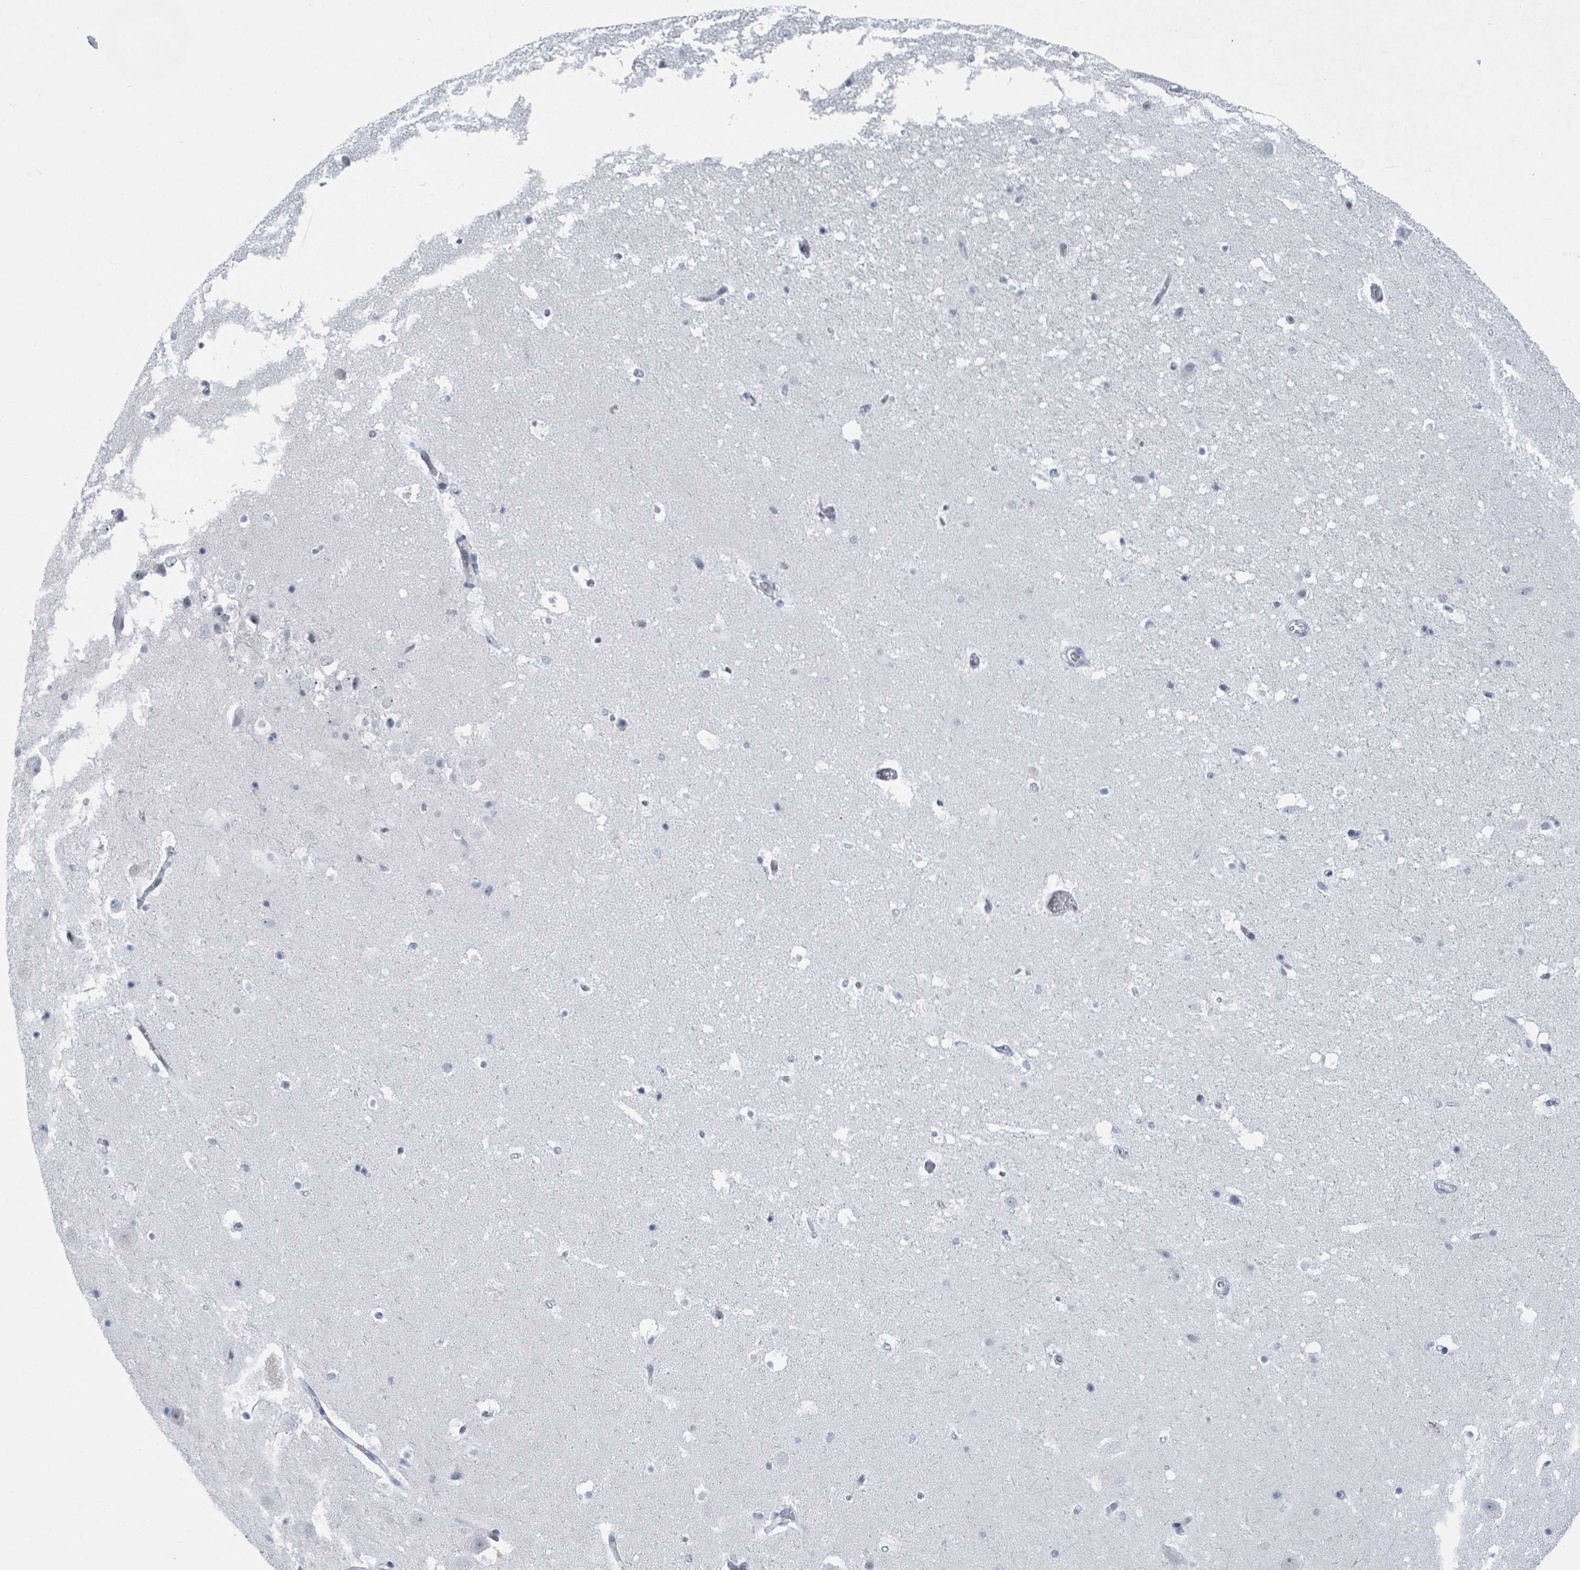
{"staining": {"intensity": "negative", "quantity": "none", "location": "none"}, "tissue": "hippocampus", "cell_type": "Glial cells", "image_type": "normal", "snomed": [{"axis": "morphology", "description": "Normal tissue, NOS"}, {"axis": "topography", "description": "Hippocampus"}], "caption": "IHC histopathology image of normal human hippocampus stained for a protein (brown), which displays no staining in glial cells.", "gene": "CT45A10", "patient": {"sex": "male", "age": 37}}